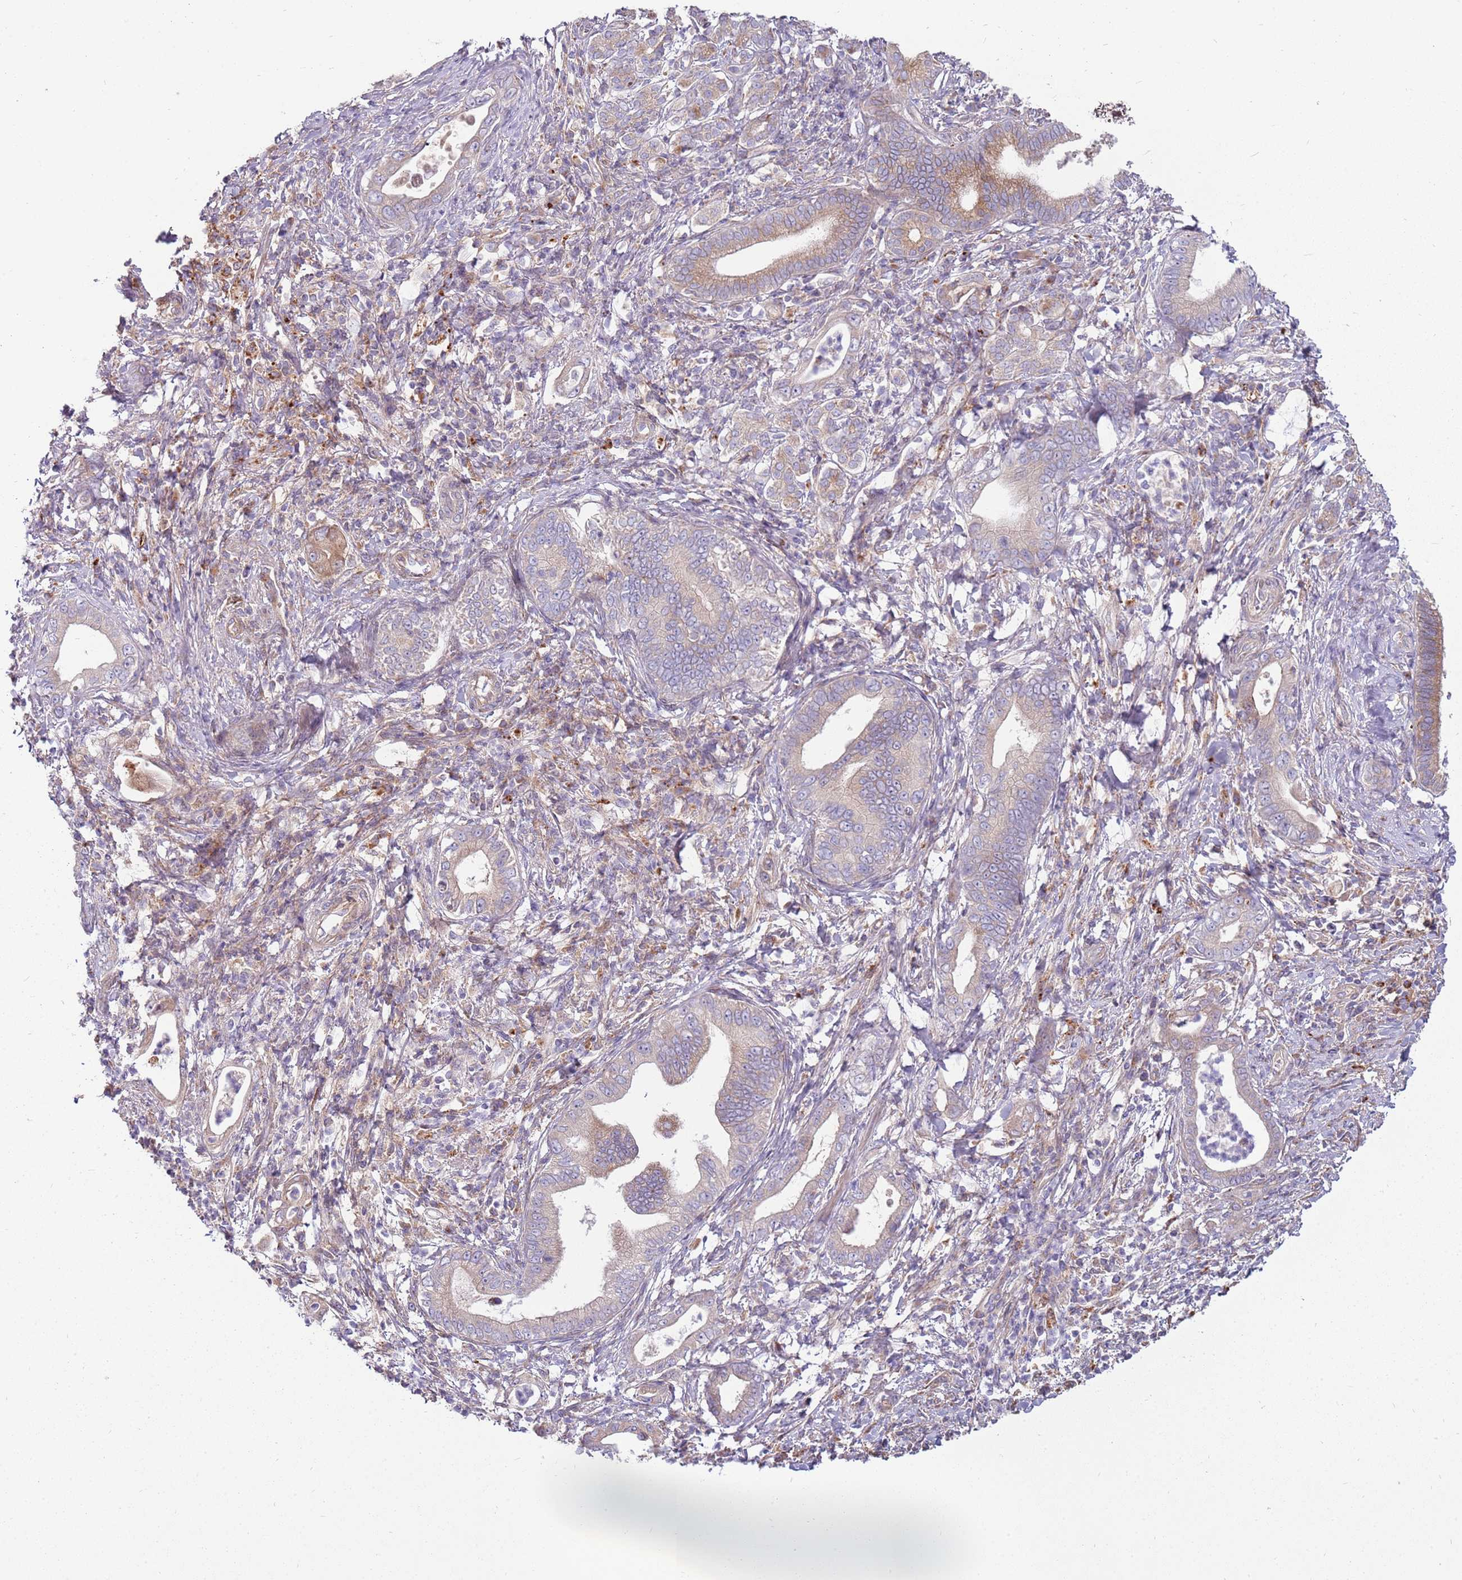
{"staining": {"intensity": "weak", "quantity": "<25%", "location": "cytoplasmic/membranous"}, "tissue": "pancreatic cancer", "cell_type": "Tumor cells", "image_type": "cancer", "snomed": [{"axis": "morphology", "description": "Normal tissue, NOS"}, {"axis": "morphology", "description": "Adenocarcinoma, NOS"}, {"axis": "topography", "description": "Pancreas"}], "caption": "An IHC micrograph of pancreatic adenocarcinoma is shown. There is no staining in tumor cells of pancreatic adenocarcinoma. (Immunohistochemistry, brightfield microscopy, high magnification).", "gene": "EMC1", "patient": {"sex": "female", "age": 55}}